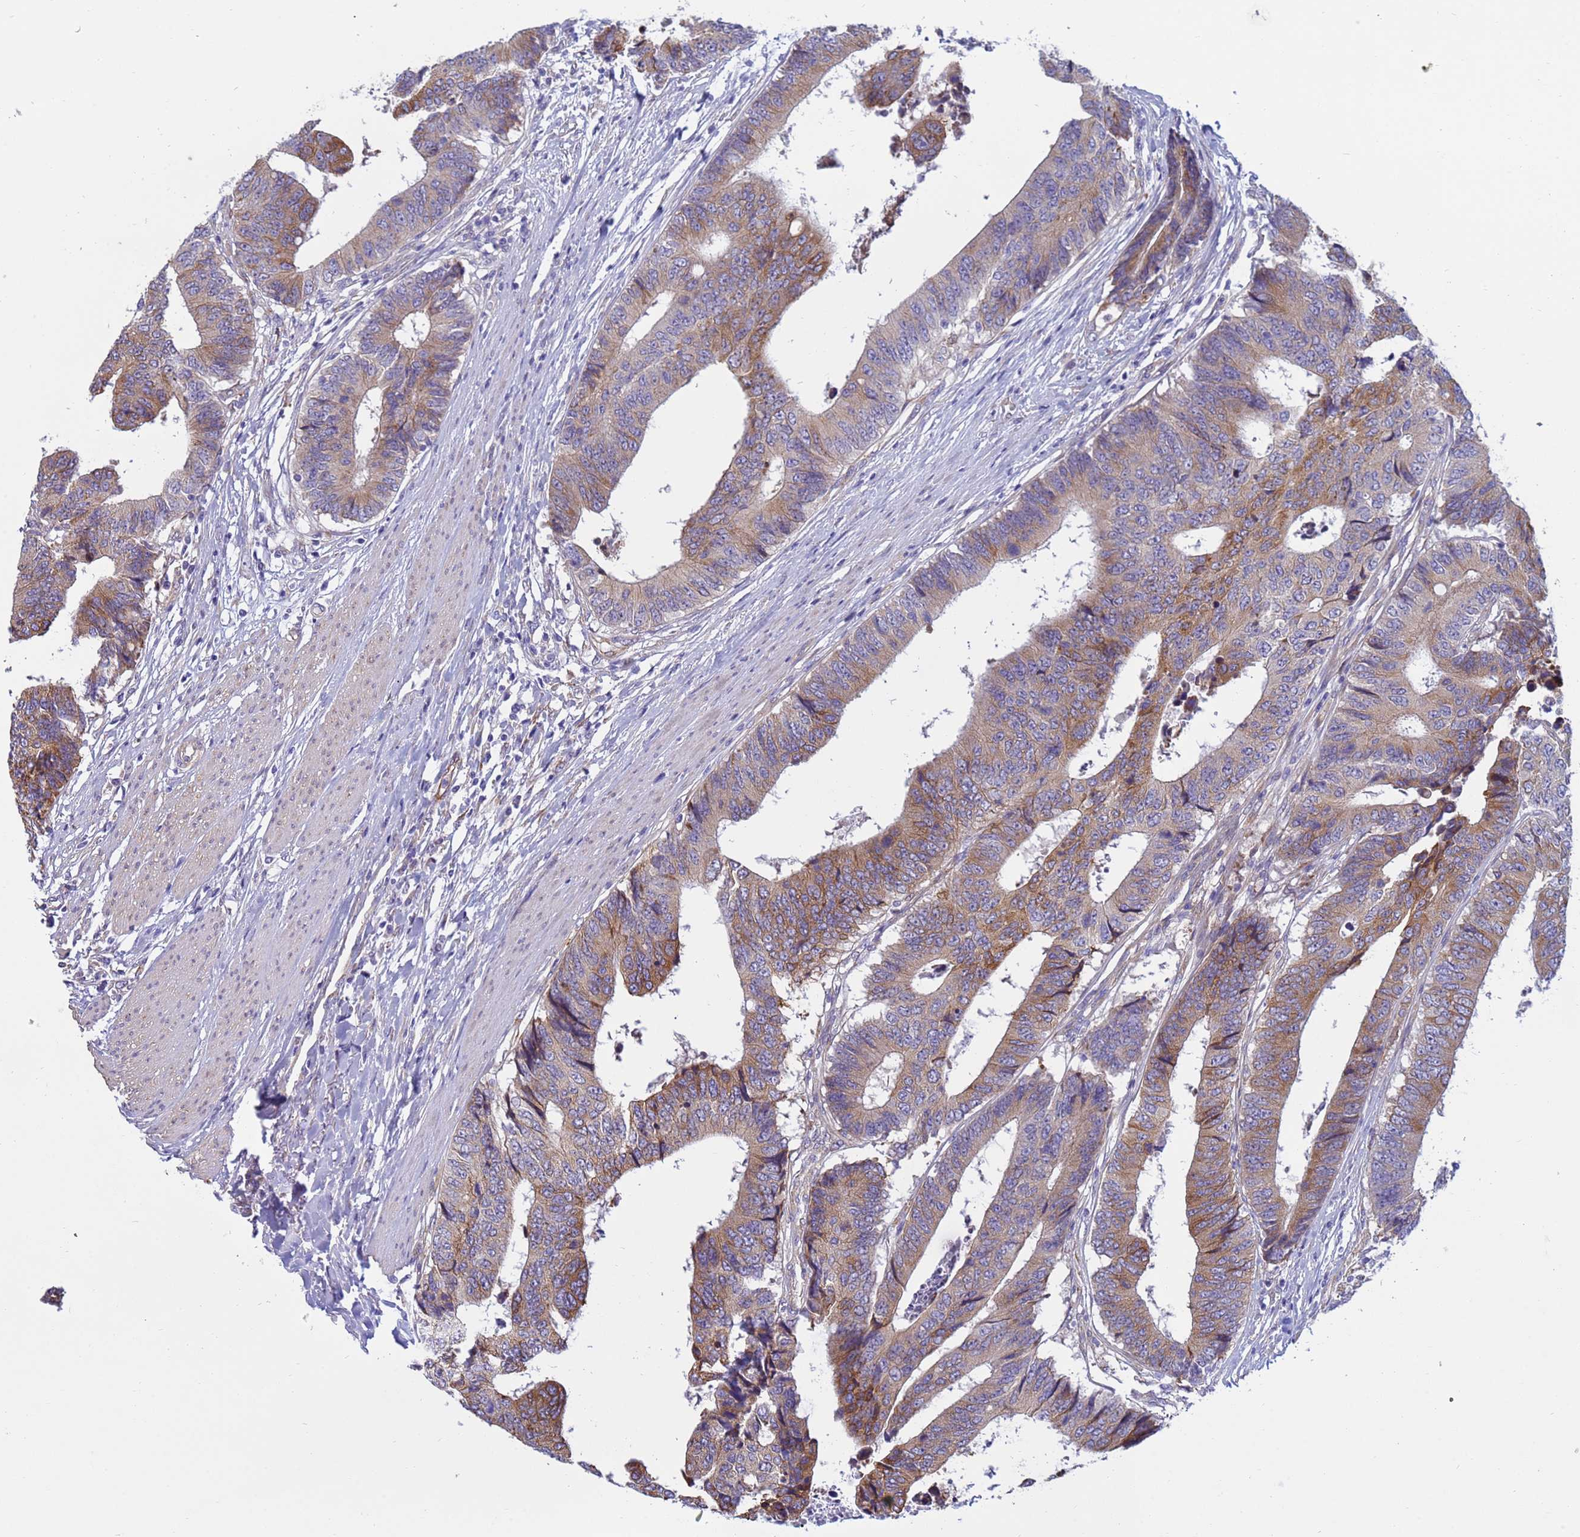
{"staining": {"intensity": "weak", "quantity": ">75%", "location": "cytoplasmic/membranous"}, "tissue": "colorectal cancer", "cell_type": "Tumor cells", "image_type": "cancer", "snomed": [{"axis": "morphology", "description": "Adenocarcinoma, NOS"}, {"axis": "topography", "description": "Rectum"}], "caption": "Protein staining demonstrates weak cytoplasmic/membranous positivity in approximately >75% of tumor cells in colorectal cancer (adenocarcinoma).", "gene": "TRPC6", "patient": {"sex": "male", "age": 84}}